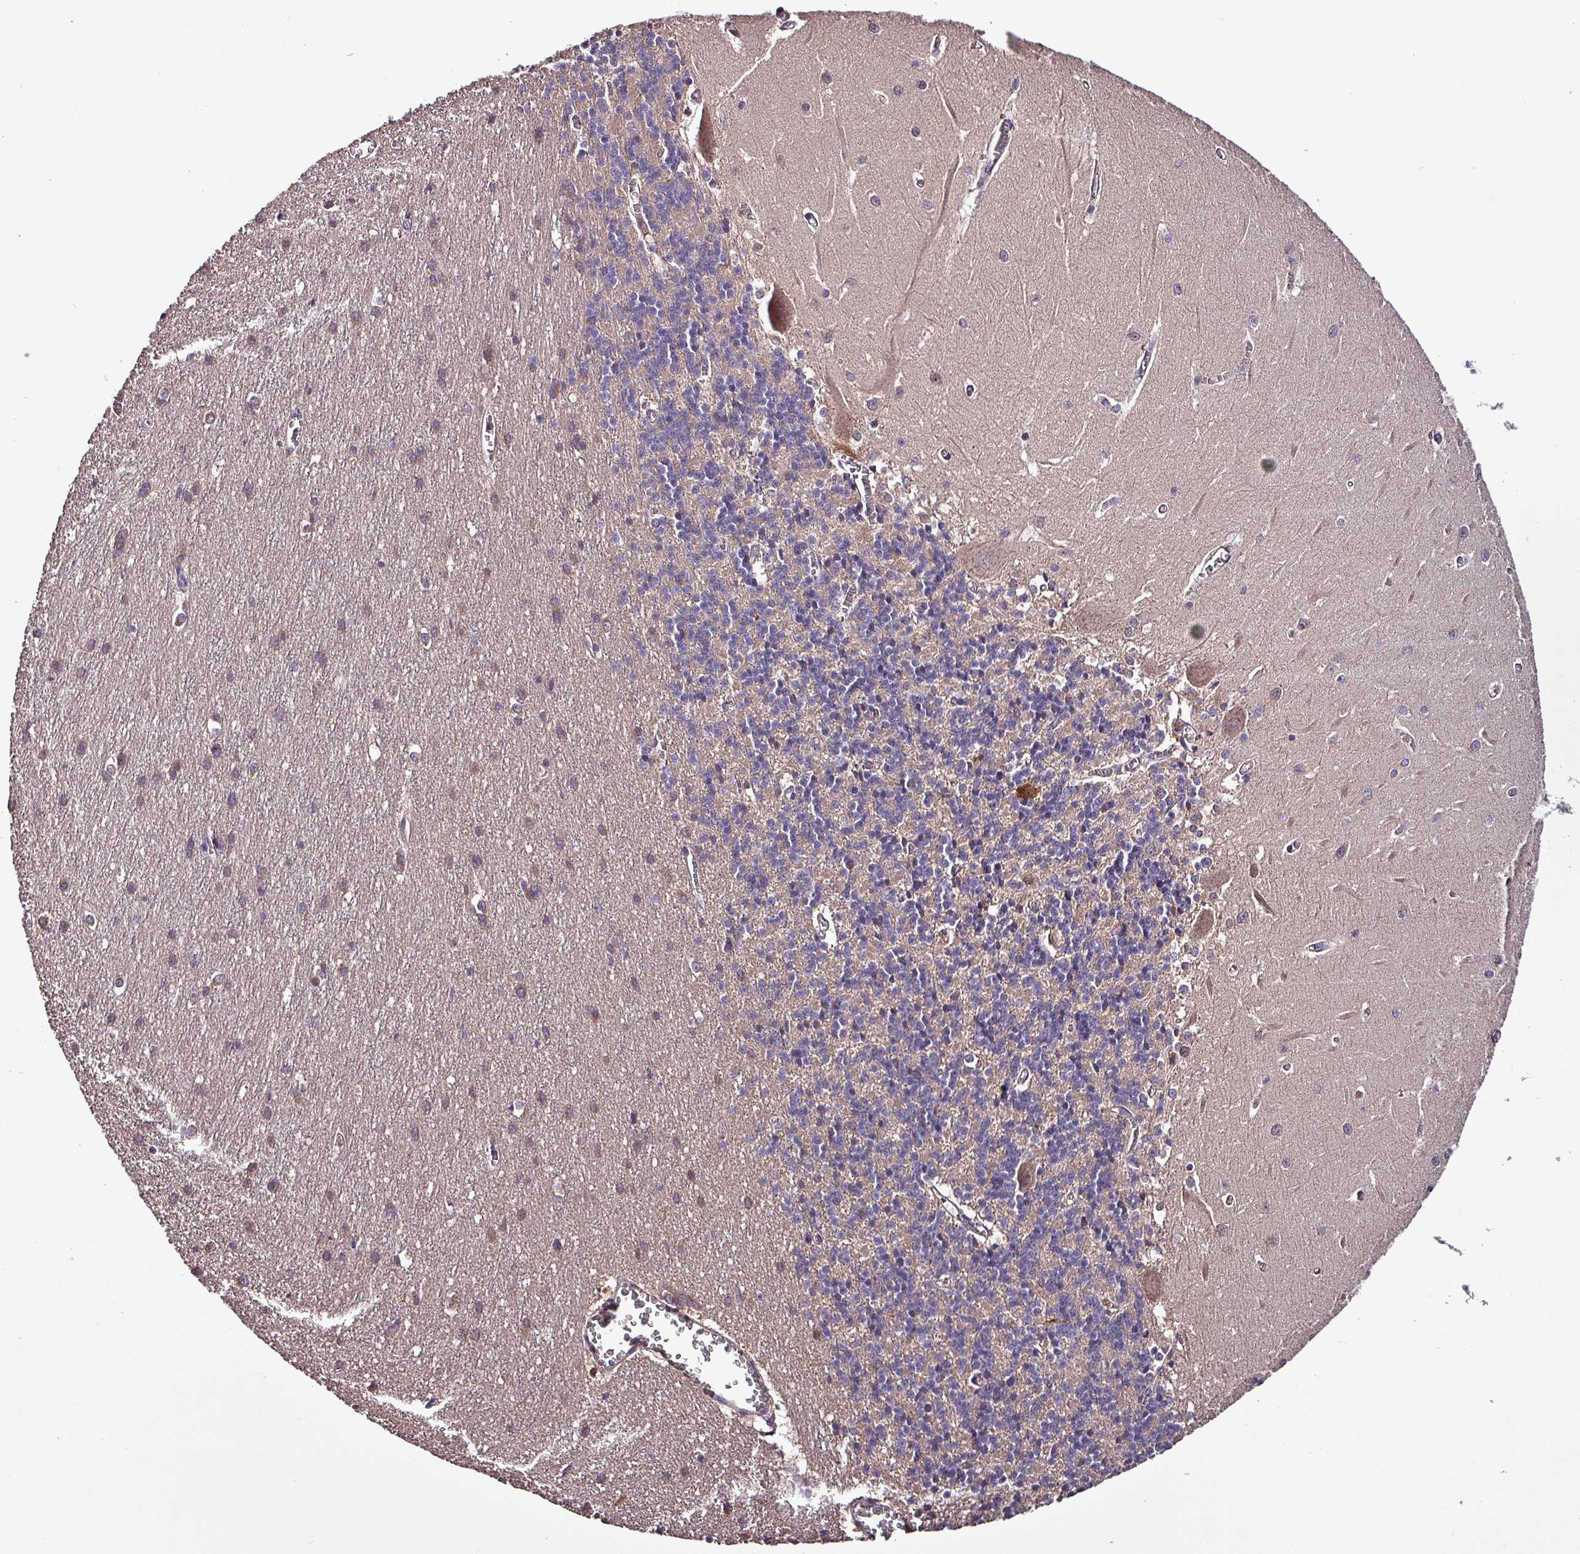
{"staining": {"intensity": "negative", "quantity": "none", "location": "none"}, "tissue": "cerebellum", "cell_type": "Cells in granular layer", "image_type": "normal", "snomed": [{"axis": "morphology", "description": "Normal tissue, NOS"}, {"axis": "topography", "description": "Cerebellum"}], "caption": "A high-resolution histopathology image shows immunohistochemistry (IHC) staining of unremarkable cerebellum, which reveals no significant staining in cells in granular layer.", "gene": "PAFAH1B2", "patient": {"sex": "male", "age": 37}}